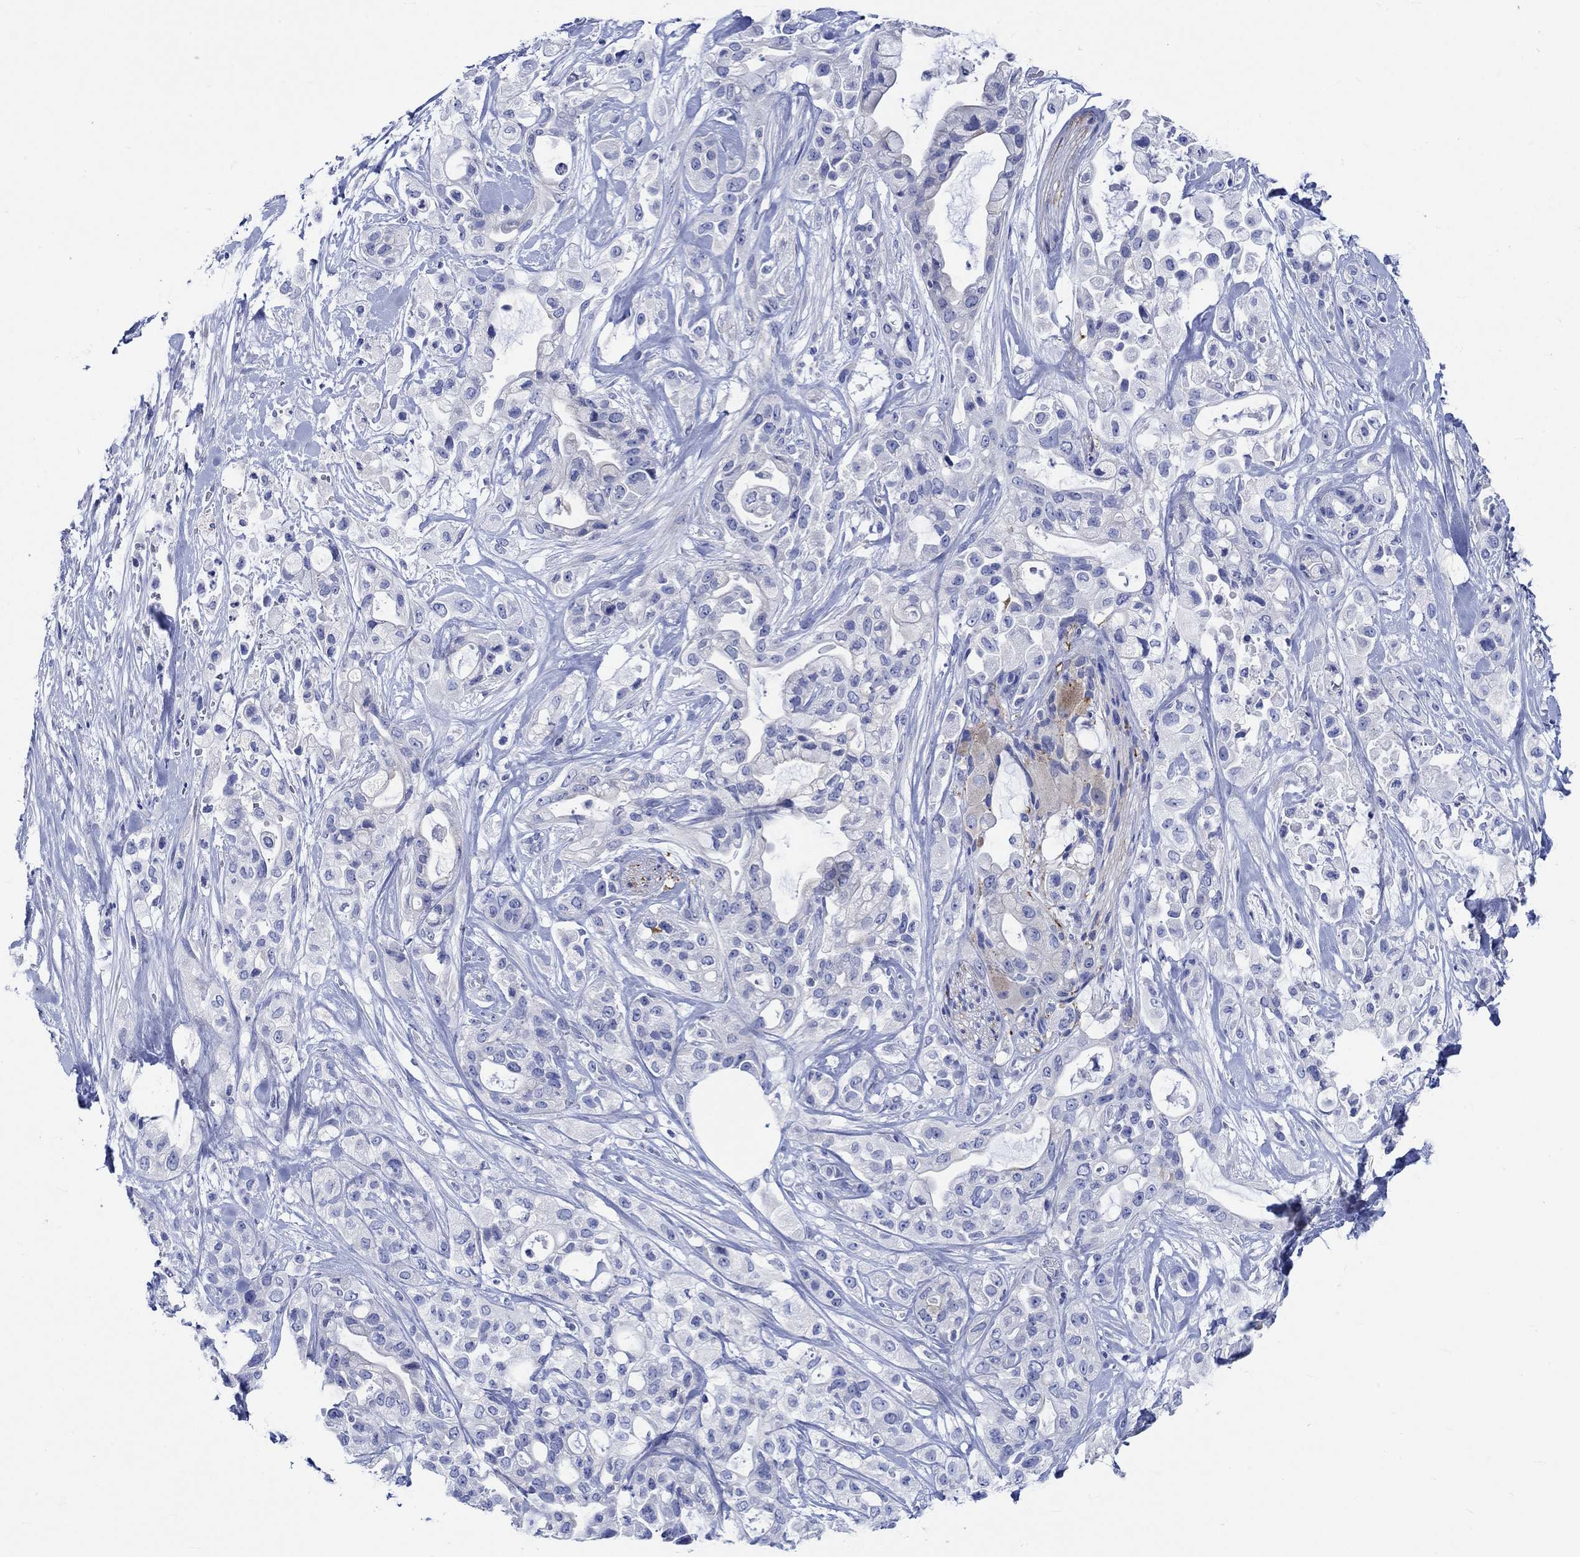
{"staining": {"intensity": "negative", "quantity": "none", "location": "none"}, "tissue": "pancreatic cancer", "cell_type": "Tumor cells", "image_type": "cancer", "snomed": [{"axis": "morphology", "description": "Adenocarcinoma, NOS"}, {"axis": "topography", "description": "Pancreas"}], "caption": "Pancreatic cancer was stained to show a protein in brown. There is no significant expression in tumor cells. (IHC, brightfield microscopy, high magnification).", "gene": "PTPRN2", "patient": {"sex": "male", "age": 44}}